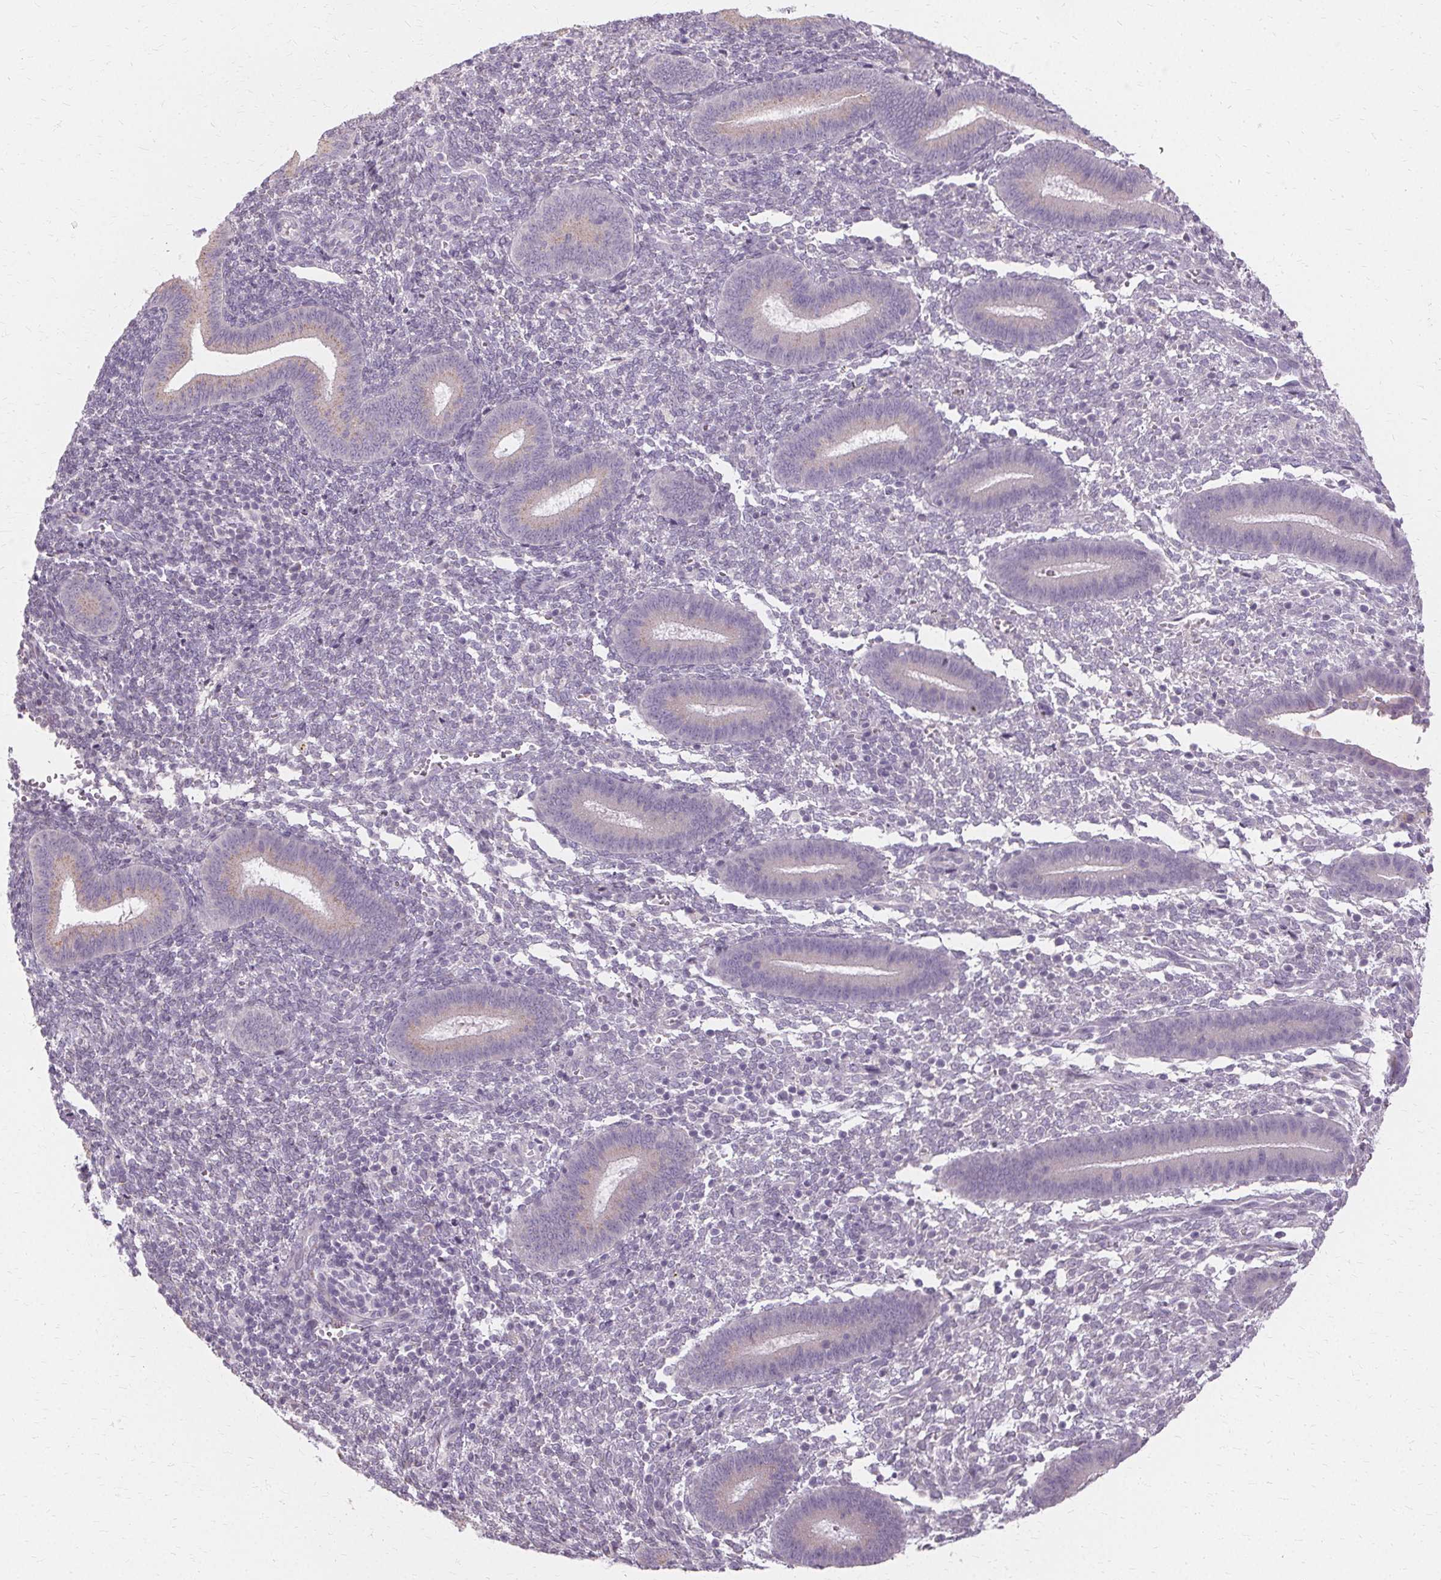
{"staining": {"intensity": "negative", "quantity": "none", "location": "none"}, "tissue": "endometrium", "cell_type": "Cells in endometrial stroma", "image_type": "normal", "snomed": [{"axis": "morphology", "description": "Normal tissue, NOS"}, {"axis": "topography", "description": "Endometrium"}], "caption": "An immunohistochemistry (IHC) micrograph of unremarkable endometrium is shown. There is no staining in cells in endometrial stroma of endometrium. (DAB (3,3'-diaminobenzidine) IHC, high magnification).", "gene": "FCRL3", "patient": {"sex": "female", "age": 25}}